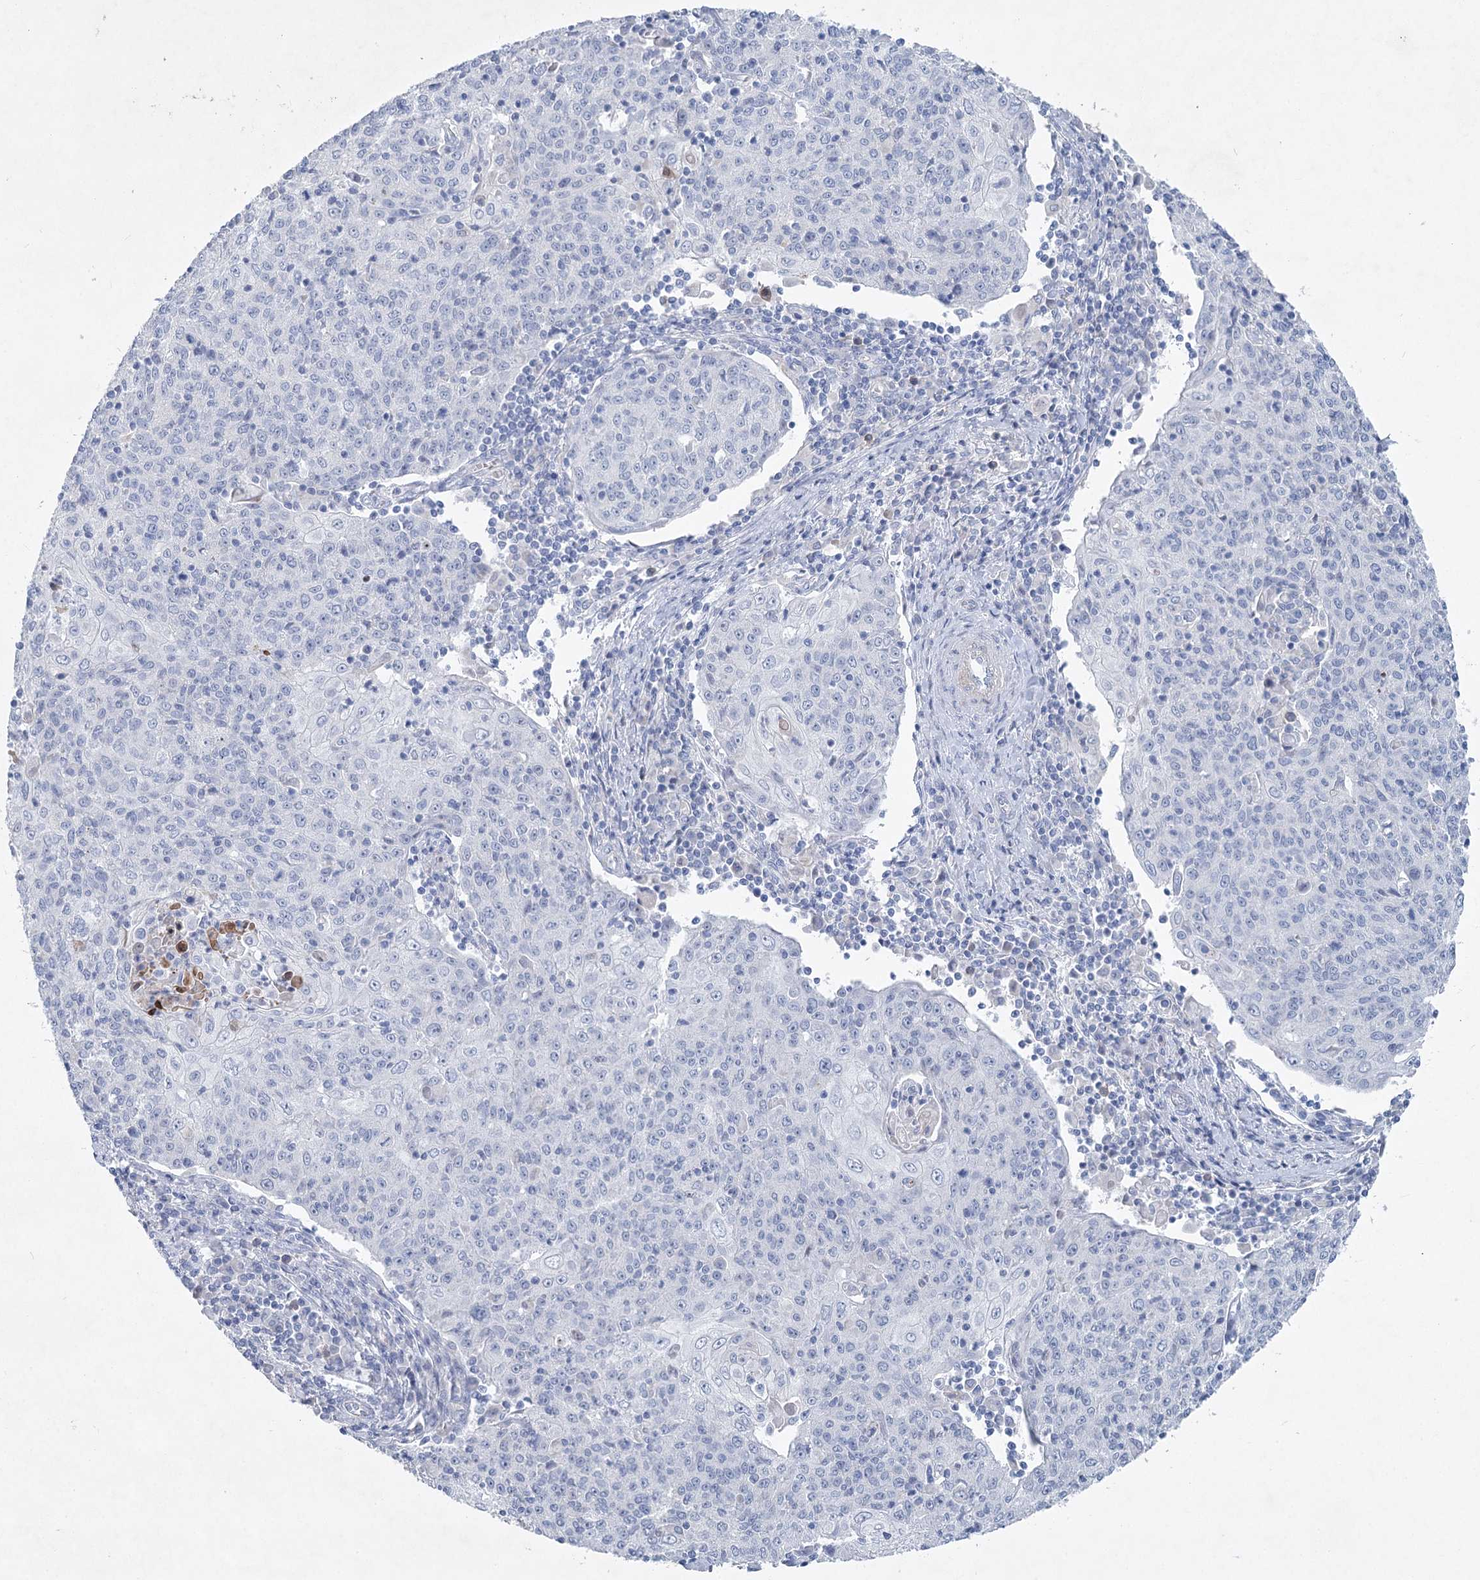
{"staining": {"intensity": "negative", "quantity": "none", "location": "none"}, "tissue": "cervical cancer", "cell_type": "Tumor cells", "image_type": "cancer", "snomed": [{"axis": "morphology", "description": "Squamous cell carcinoma, NOS"}, {"axis": "topography", "description": "Cervix"}], "caption": "High magnification brightfield microscopy of cervical cancer stained with DAB (brown) and counterstained with hematoxylin (blue): tumor cells show no significant expression.", "gene": "WDR74", "patient": {"sex": "female", "age": 48}}